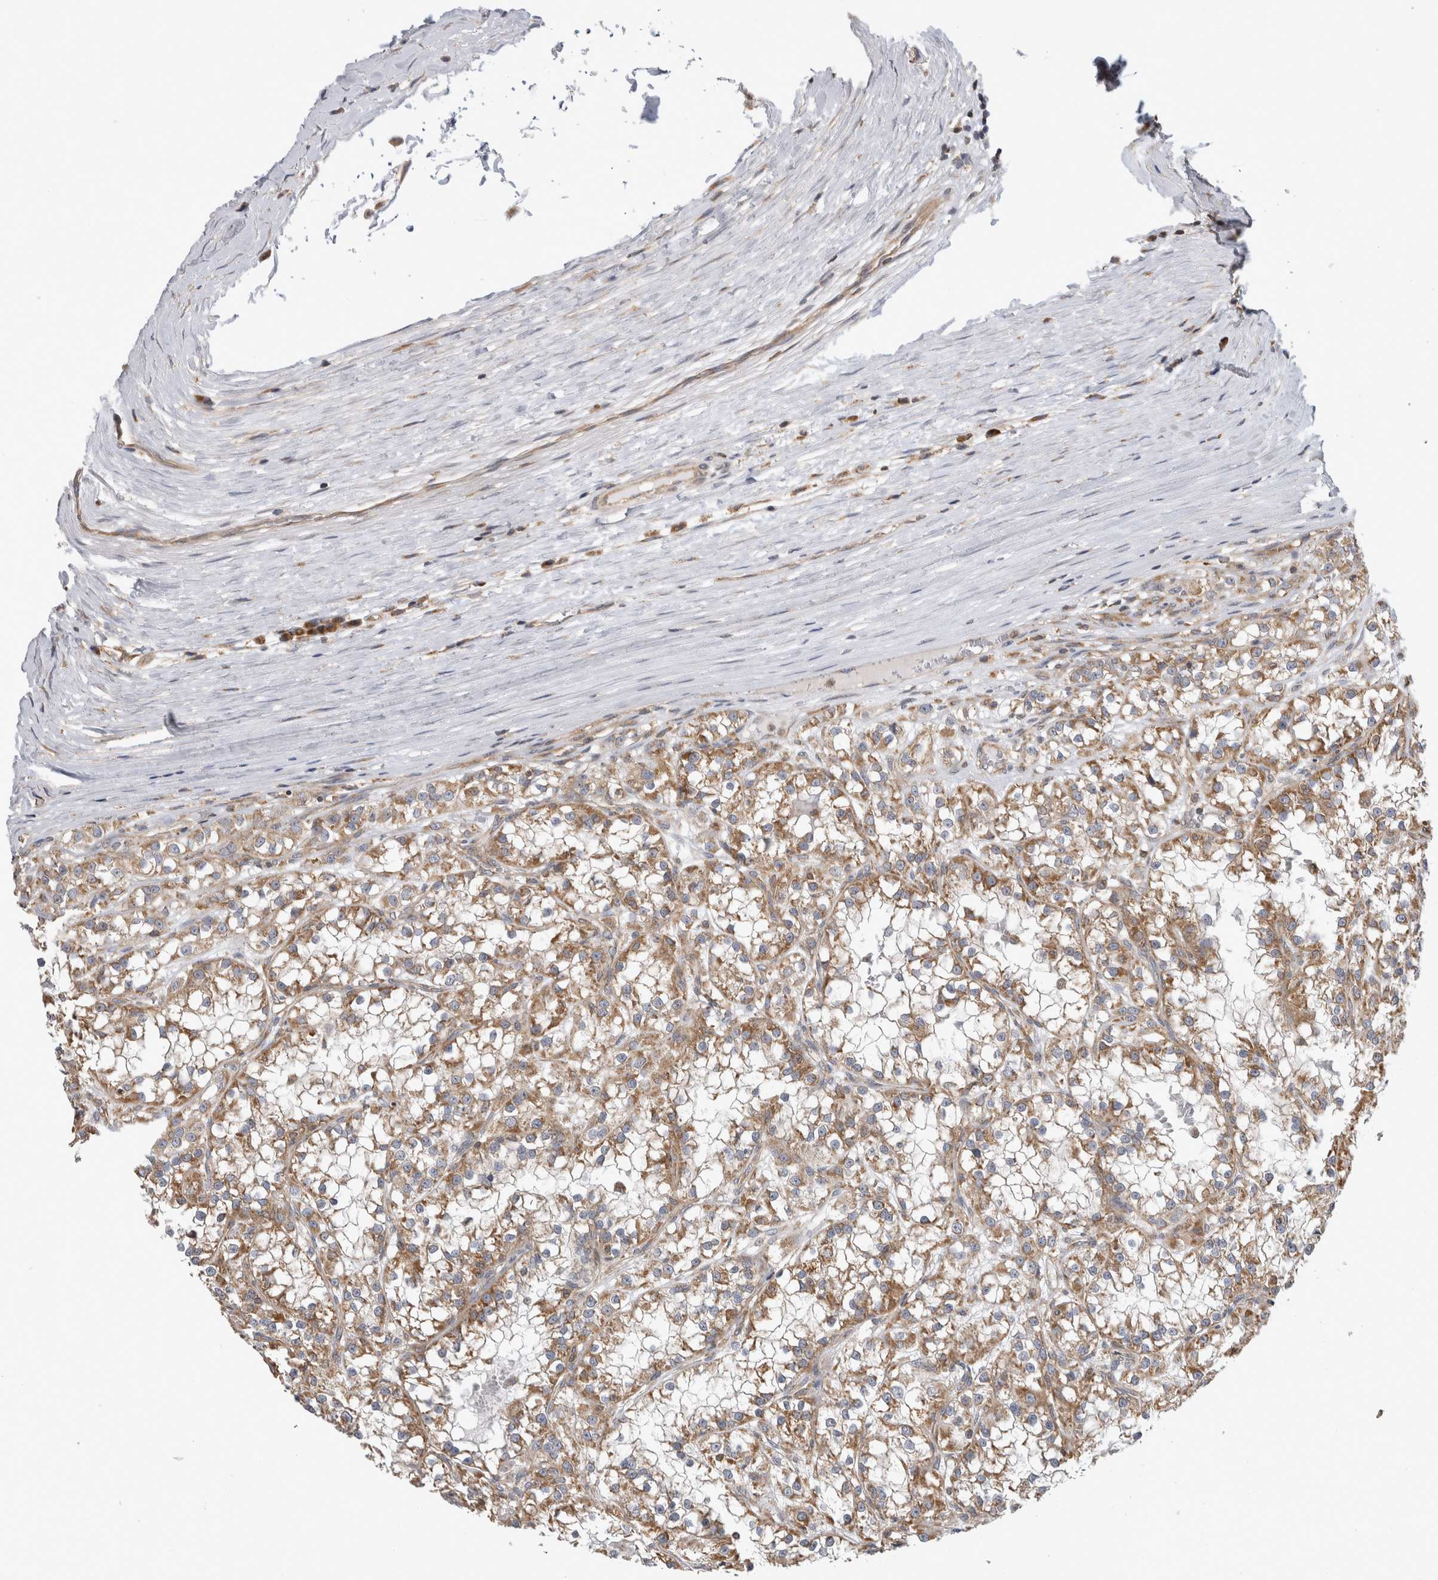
{"staining": {"intensity": "moderate", "quantity": ">75%", "location": "cytoplasmic/membranous"}, "tissue": "renal cancer", "cell_type": "Tumor cells", "image_type": "cancer", "snomed": [{"axis": "morphology", "description": "Adenocarcinoma, NOS"}, {"axis": "topography", "description": "Kidney"}], "caption": "Approximately >75% of tumor cells in adenocarcinoma (renal) exhibit moderate cytoplasmic/membranous protein expression as visualized by brown immunohistochemical staining.", "gene": "GRIK2", "patient": {"sex": "female", "age": 52}}